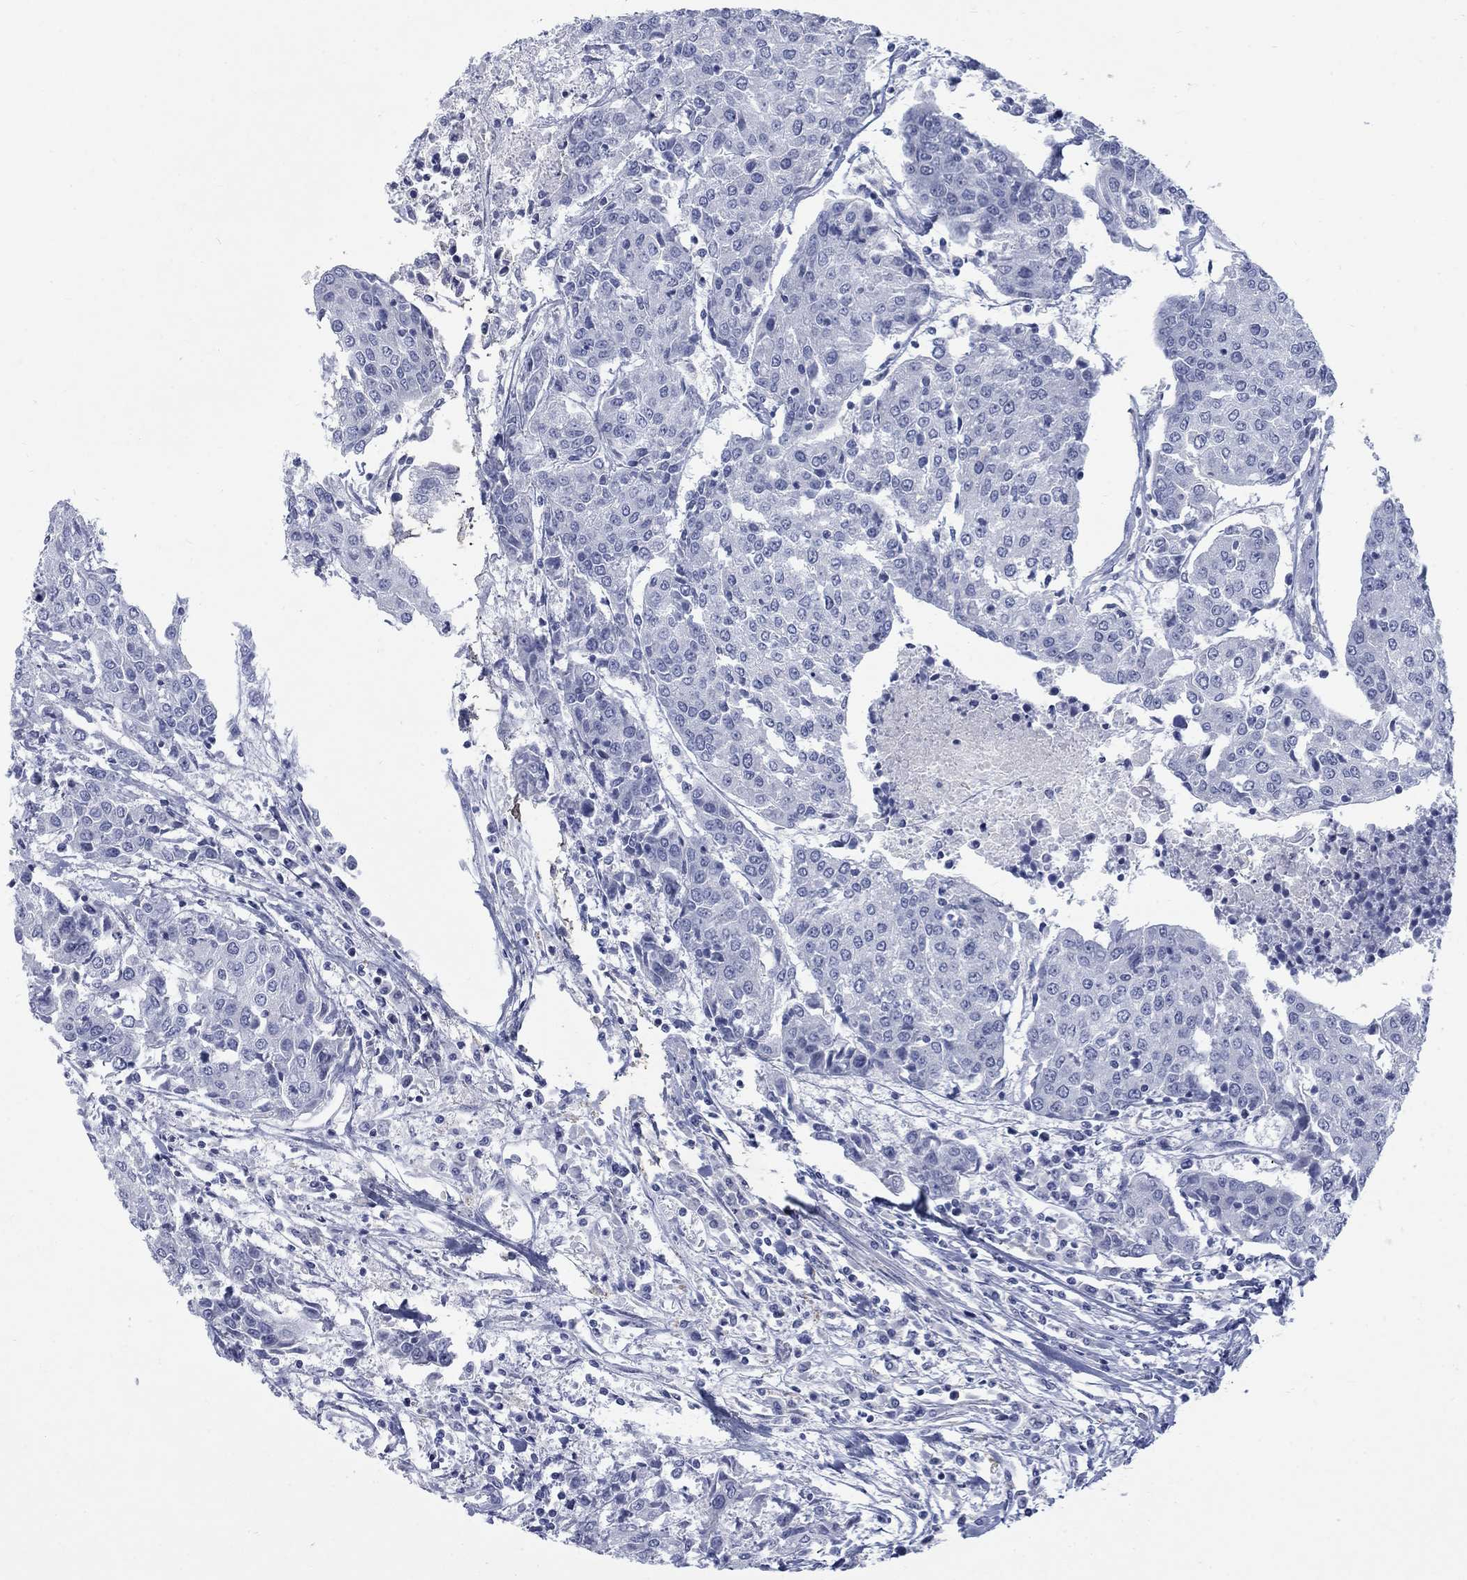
{"staining": {"intensity": "negative", "quantity": "none", "location": "none"}, "tissue": "urothelial cancer", "cell_type": "Tumor cells", "image_type": "cancer", "snomed": [{"axis": "morphology", "description": "Urothelial carcinoma, High grade"}, {"axis": "topography", "description": "Urinary bladder"}], "caption": "High magnification brightfield microscopy of urothelial cancer stained with DAB (3,3'-diaminobenzidine) (brown) and counterstained with hematoxylin (blue): tumor cells show no significant positivity.", "gene": "RFTN2", "patient": {"sex": "female", "age": 85}}